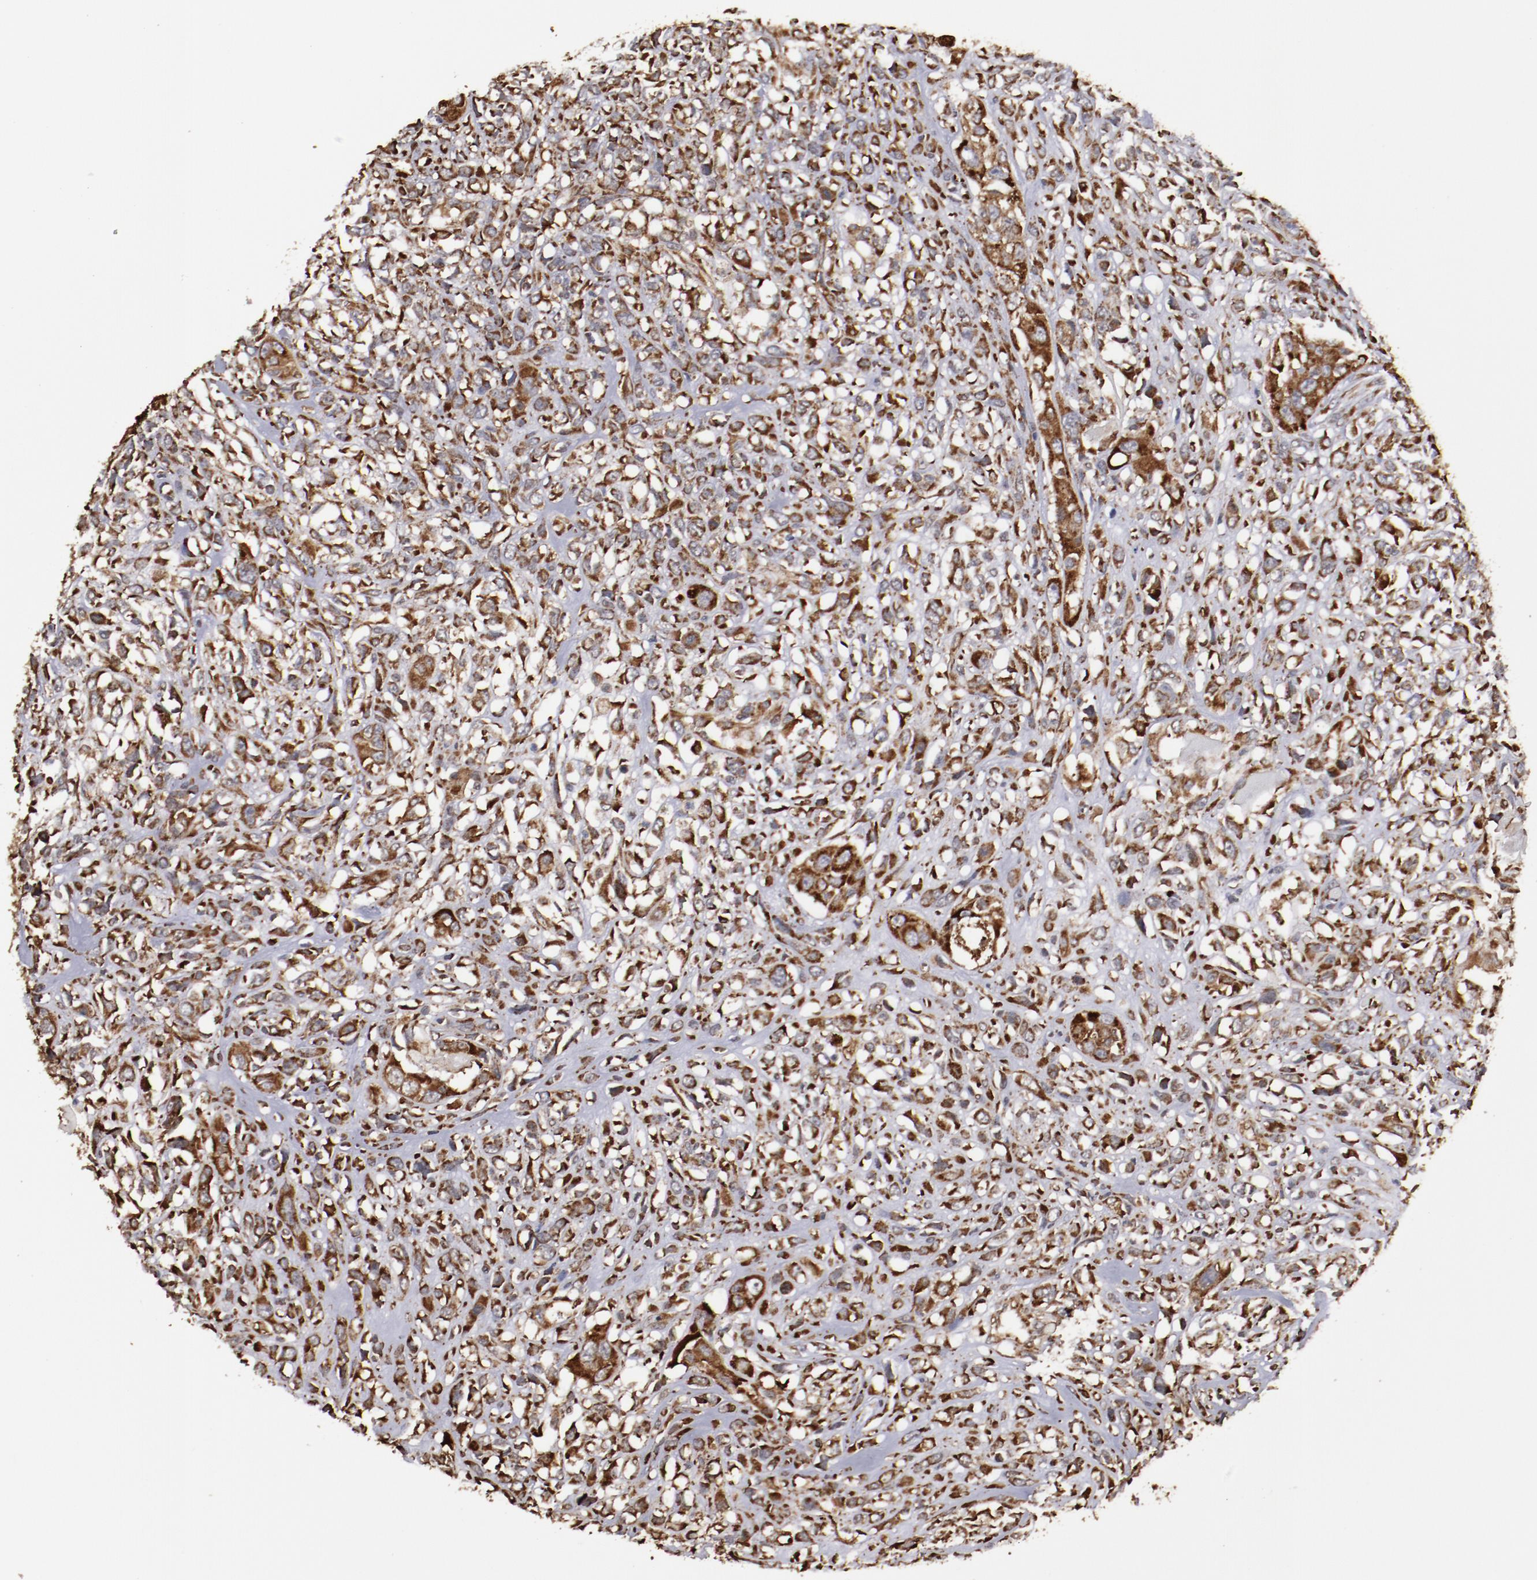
{"staining": {"intensity": "strong", "quantity": ">75%", "location": "cytoplasmic/membranous"}, "tissue": "head and neck cancer", "cell_type": "Tumor cells", "image_type": "cancer", "snomed": [{"axis": "morphology", "description": "Neoplasm, malignant, NOS"}, {"axis": "topography", "description": "Salivary gland"}, {"axis": "topography", "description": "Head-Neck"}], "caption": "Approximately >75% of tumor cells in head and neck cancer (neoplasm (malignant)) exhibit strong cytoplasmic/membranous protein expression as visualized by brown immunohistochemical staining.", "gene": "RPS4Y1", "patient": {"sex": "male", "age": 43}}